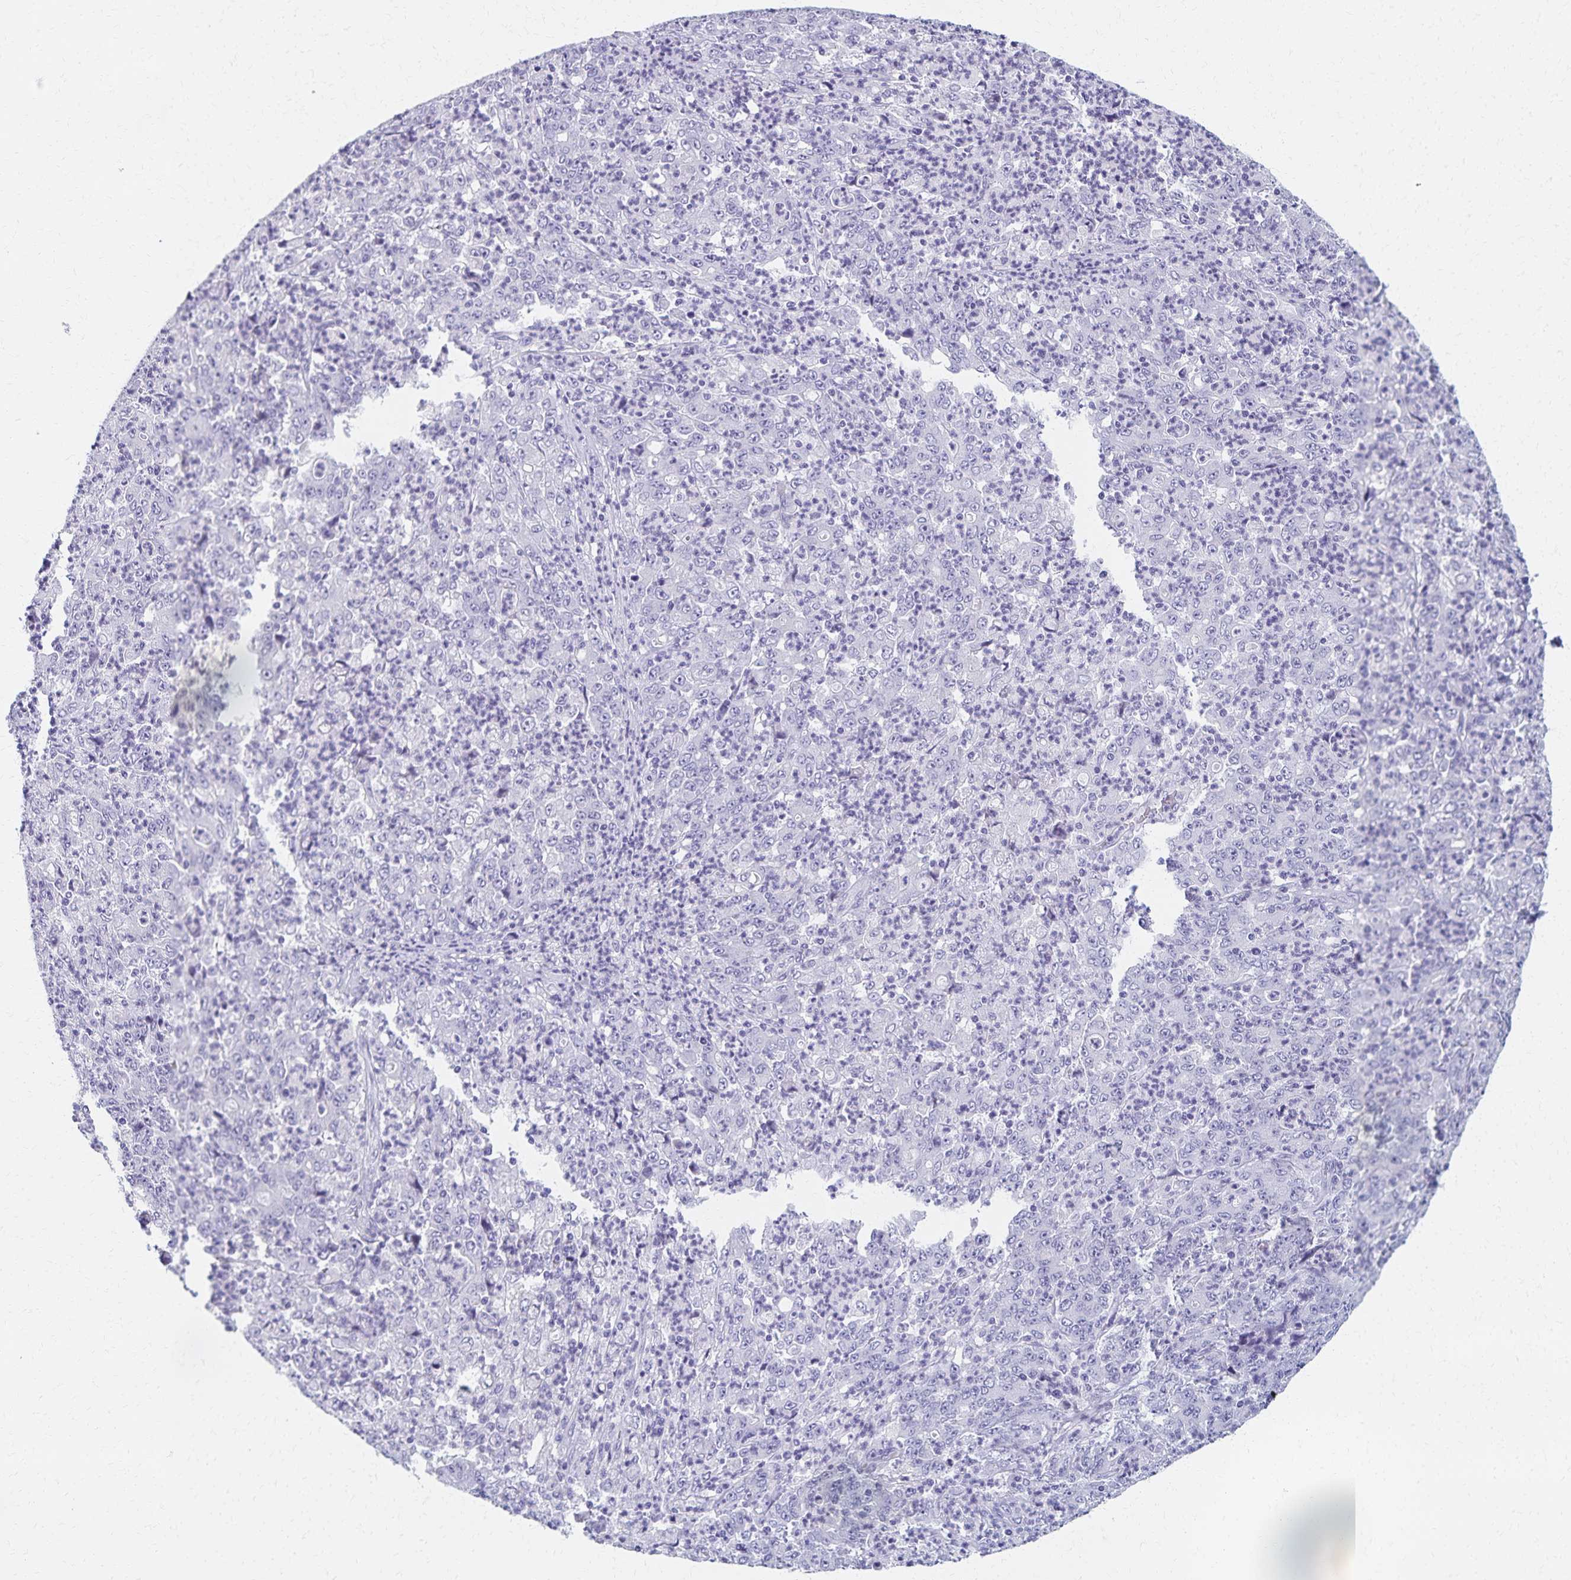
{"staining": {"intensity": "negative", "quantity": "none", "location": "none"}, "tissue": "stomach cancer", "cell_type": "Tumor cells", "image_type": "cancer", "snomed": [{"axis": "morphology", "description": "Adenocarcinoma, NOS"}, {"axis": "topography", "description": "Stomach, lower"}], "caption": "The photomicrograph reveals no significant staining in tumor cells of stomach adenocarcinoma. The staining is performed using DAB brown chromogen with nuclei counter-stained in using hematoxylin.", "gene": "C2orf50", "patient": {"sex": "female", "age": 71}}